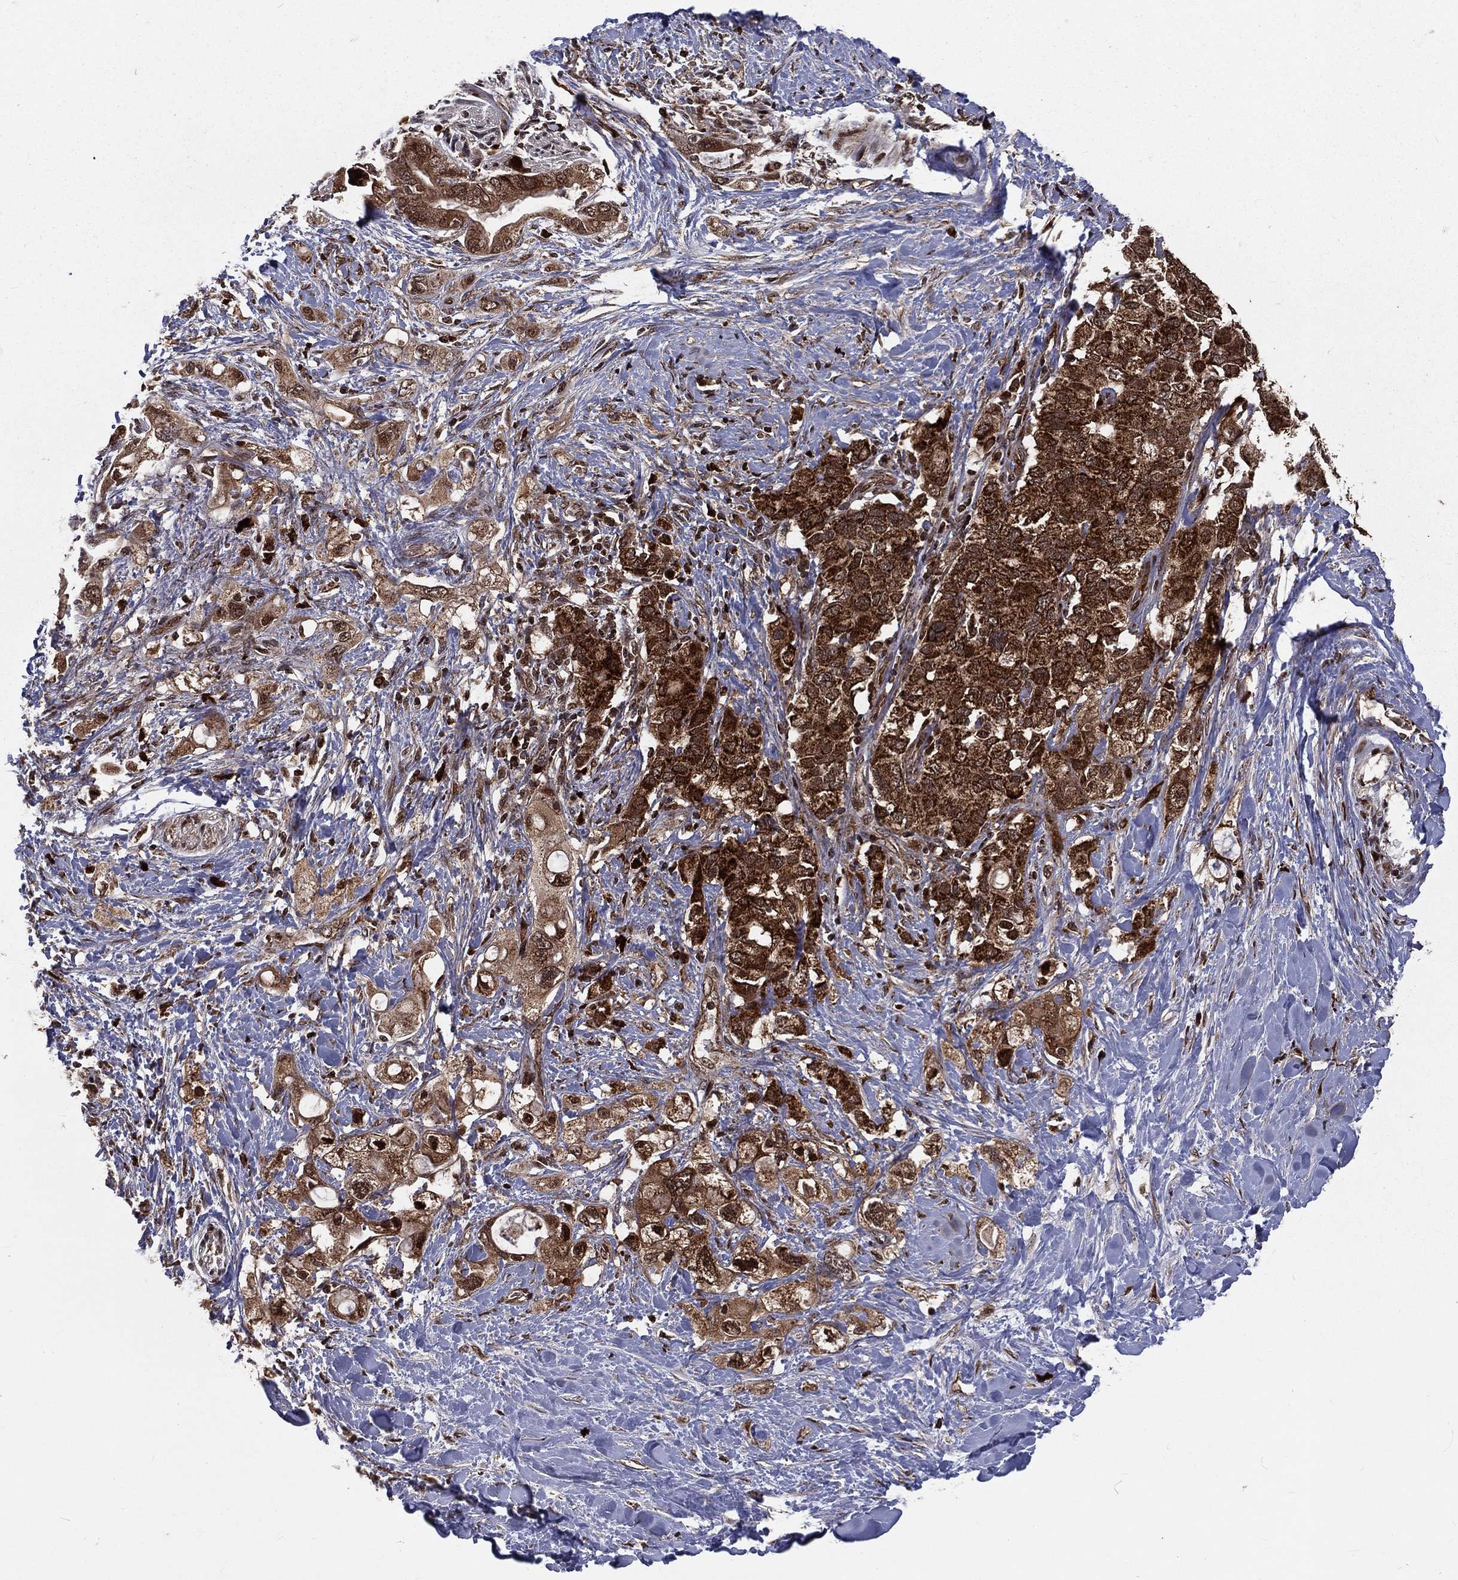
{"staining": {"intensity": "strong", "quantity": ">75%", "location": "cytoplasmic/membranous"}, "tissue": "pancreatic cancer", "cell_type": "Tumor cells", "image_type": "cancer", "snomed": [{"axis": "morphology", "description": "Adenocarcinoma, NOS"}, {"axis": "topography", "description": "Pancreas"}], "caption": "Protein expression by immunohistochemistry (IHC) demonstrates strong cytoplasmic/membranous expression in about >75% of tumor cells in pancreatic cancer.", "gene": "MDM2", "patient": {"sex": "female", "age": 56}}